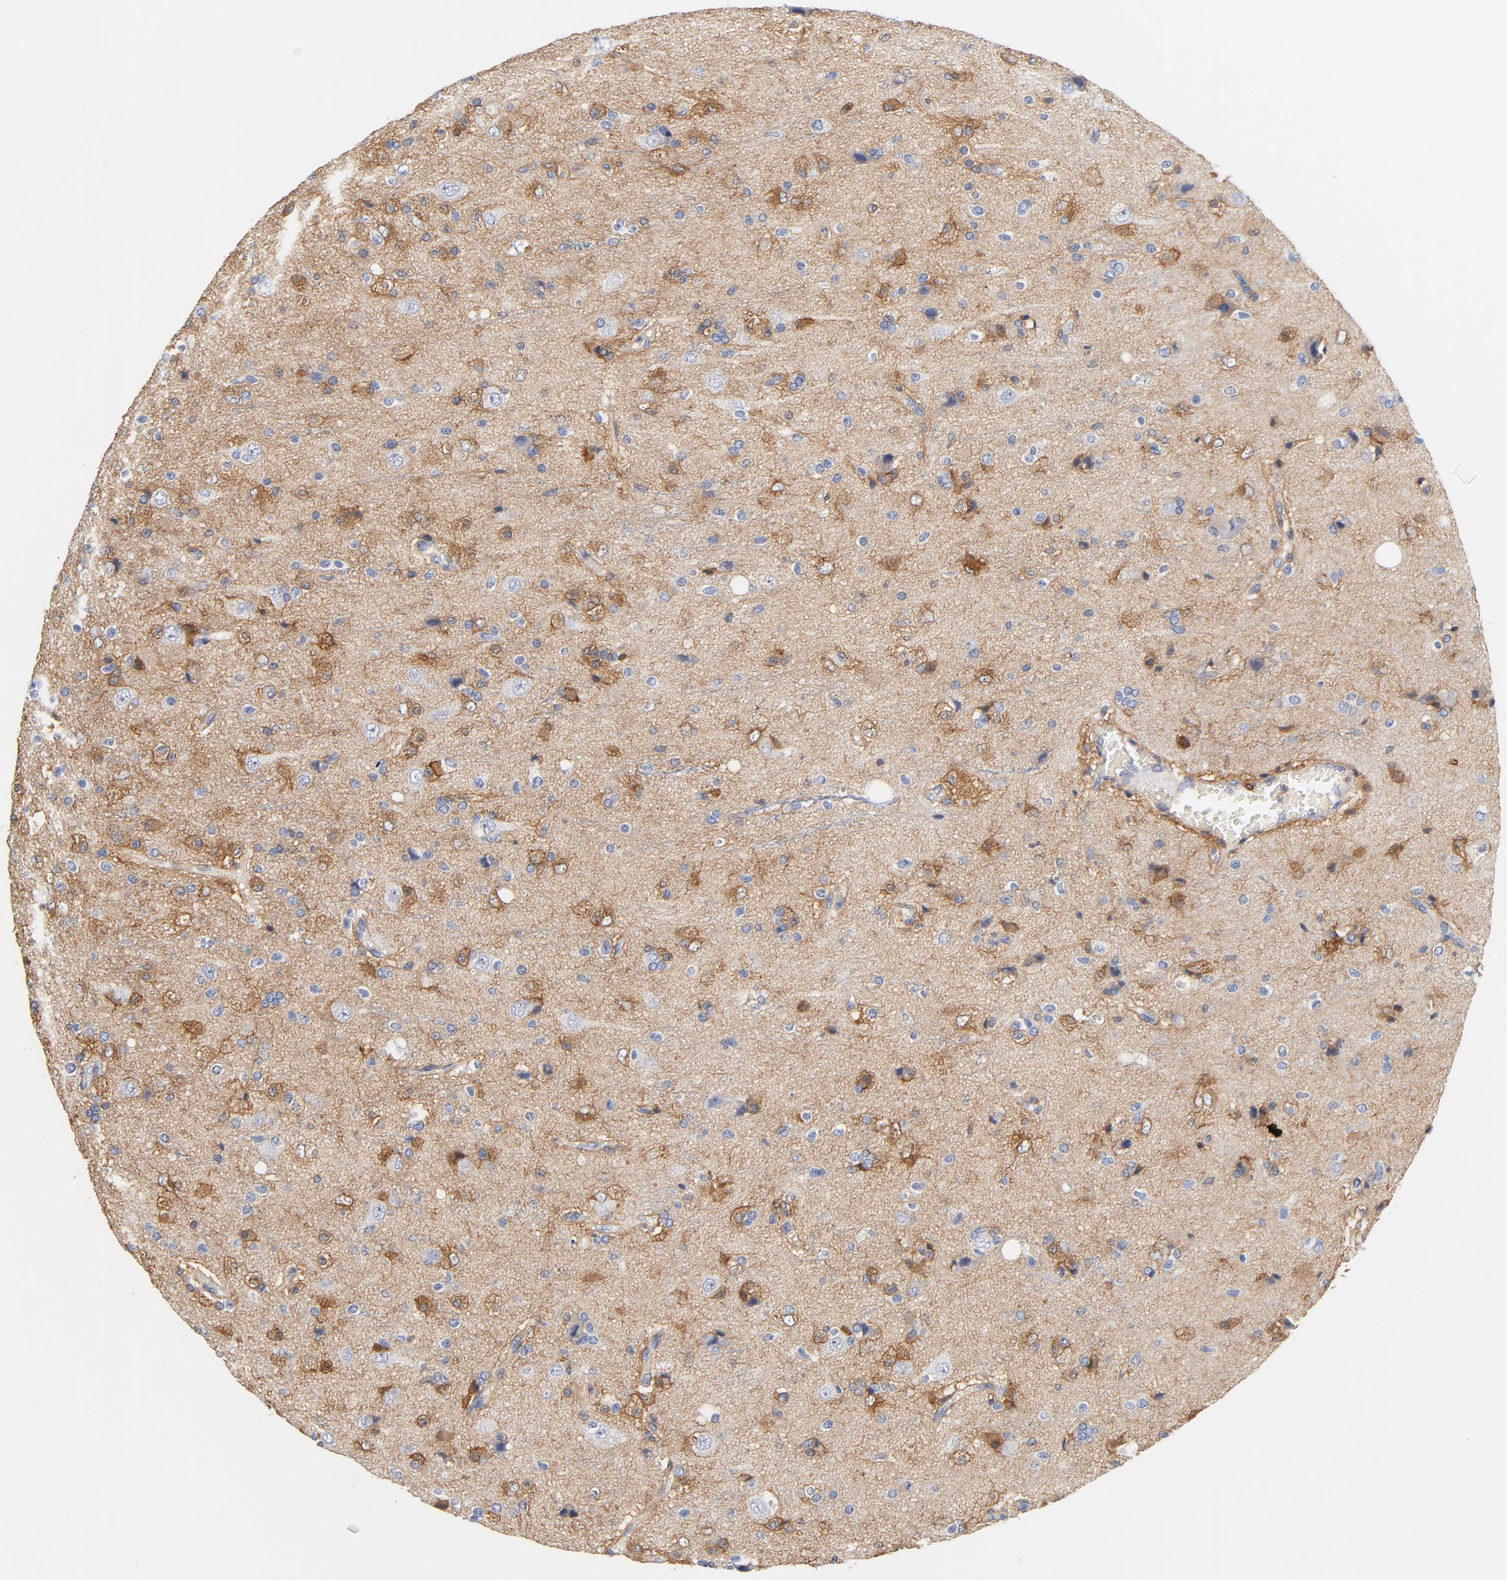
{"staining": {"intensity": "moderate", "quantity": "25%-75%", "location": "cytoplasmic/membranous"}, "tissue": "glioma", "cell_type": "Tumor cells", "image_type": "cancer", "snomed": [{"axis": "morphology", "description": "Glioma, malignant, High grade"}, {"axis": "topography", "description": "Brain"}], "caption": "A micrograph of human glioma stained for a protein displays moderate cytoplasmic/membranous brown staining in tumor cells. The protein of interest is shown in brown color, while the nuclei are stained blue.", "gene": "EZR", "patient": {"sex": "male", "age": 47}}